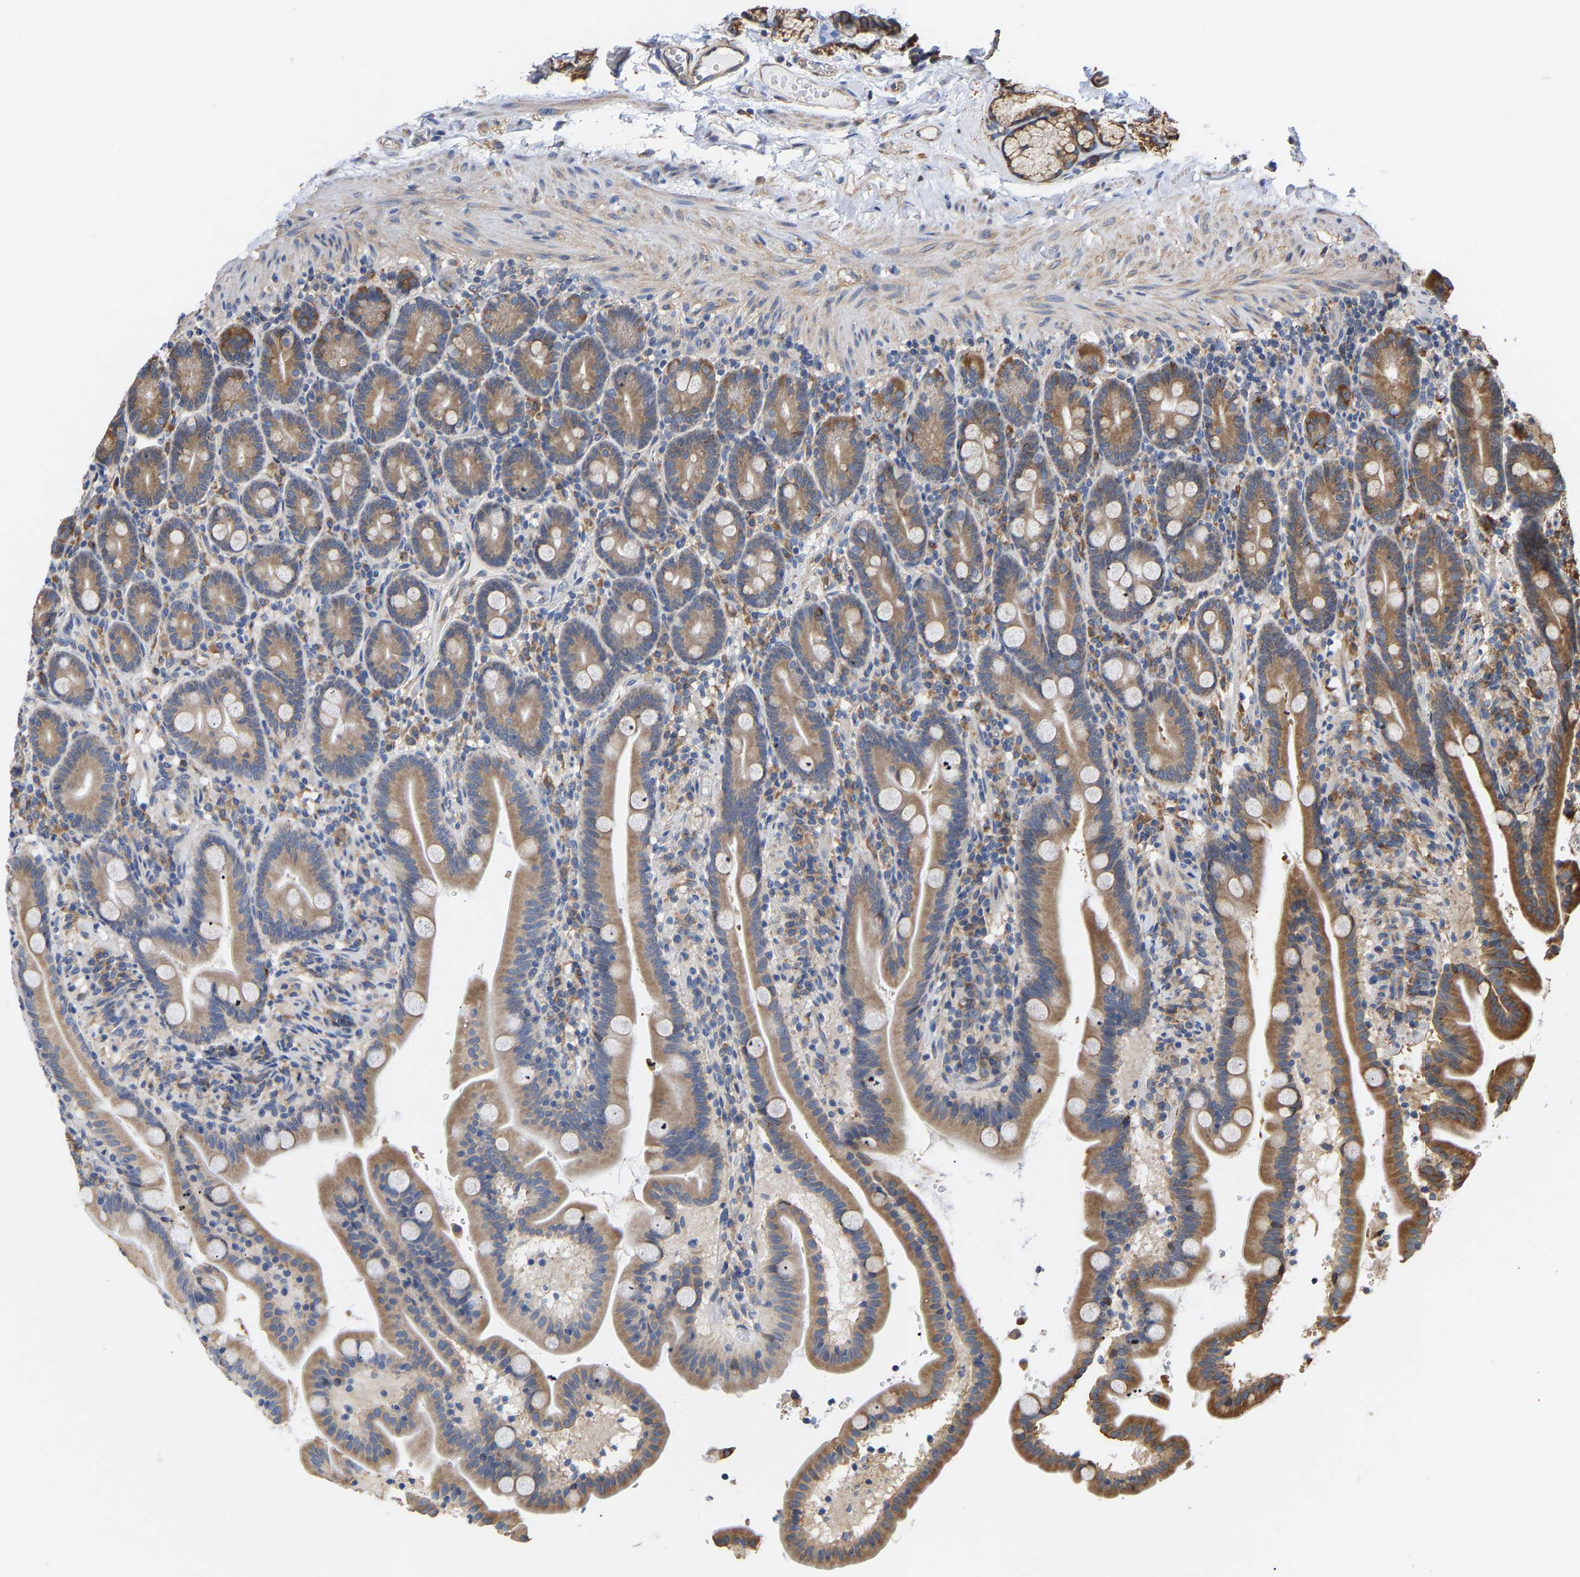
{"staining": {"intensity": "moderate", "quantity": ">75%", "location": "cytoplasmic/membranous"}, "tissue": "duodenum", "cell_type": "Glandular cells", "image_type": "normal", "snomed": [{"axis": "morphology", "description": "Normal tissue, NOS"}, {"axis": "topography", "description": "Duodenum"}], "caption": "Protein staining by immunohistochemistry displays moderate cytoplasmic/membranous staining in about >75% of glandular cells in unremarkable duodenum. (brown staining indicates protein expression, while blue staining denotes nuclei).", "gene": "ARAP1", "patient": {"sex": "male", "age": 54}}